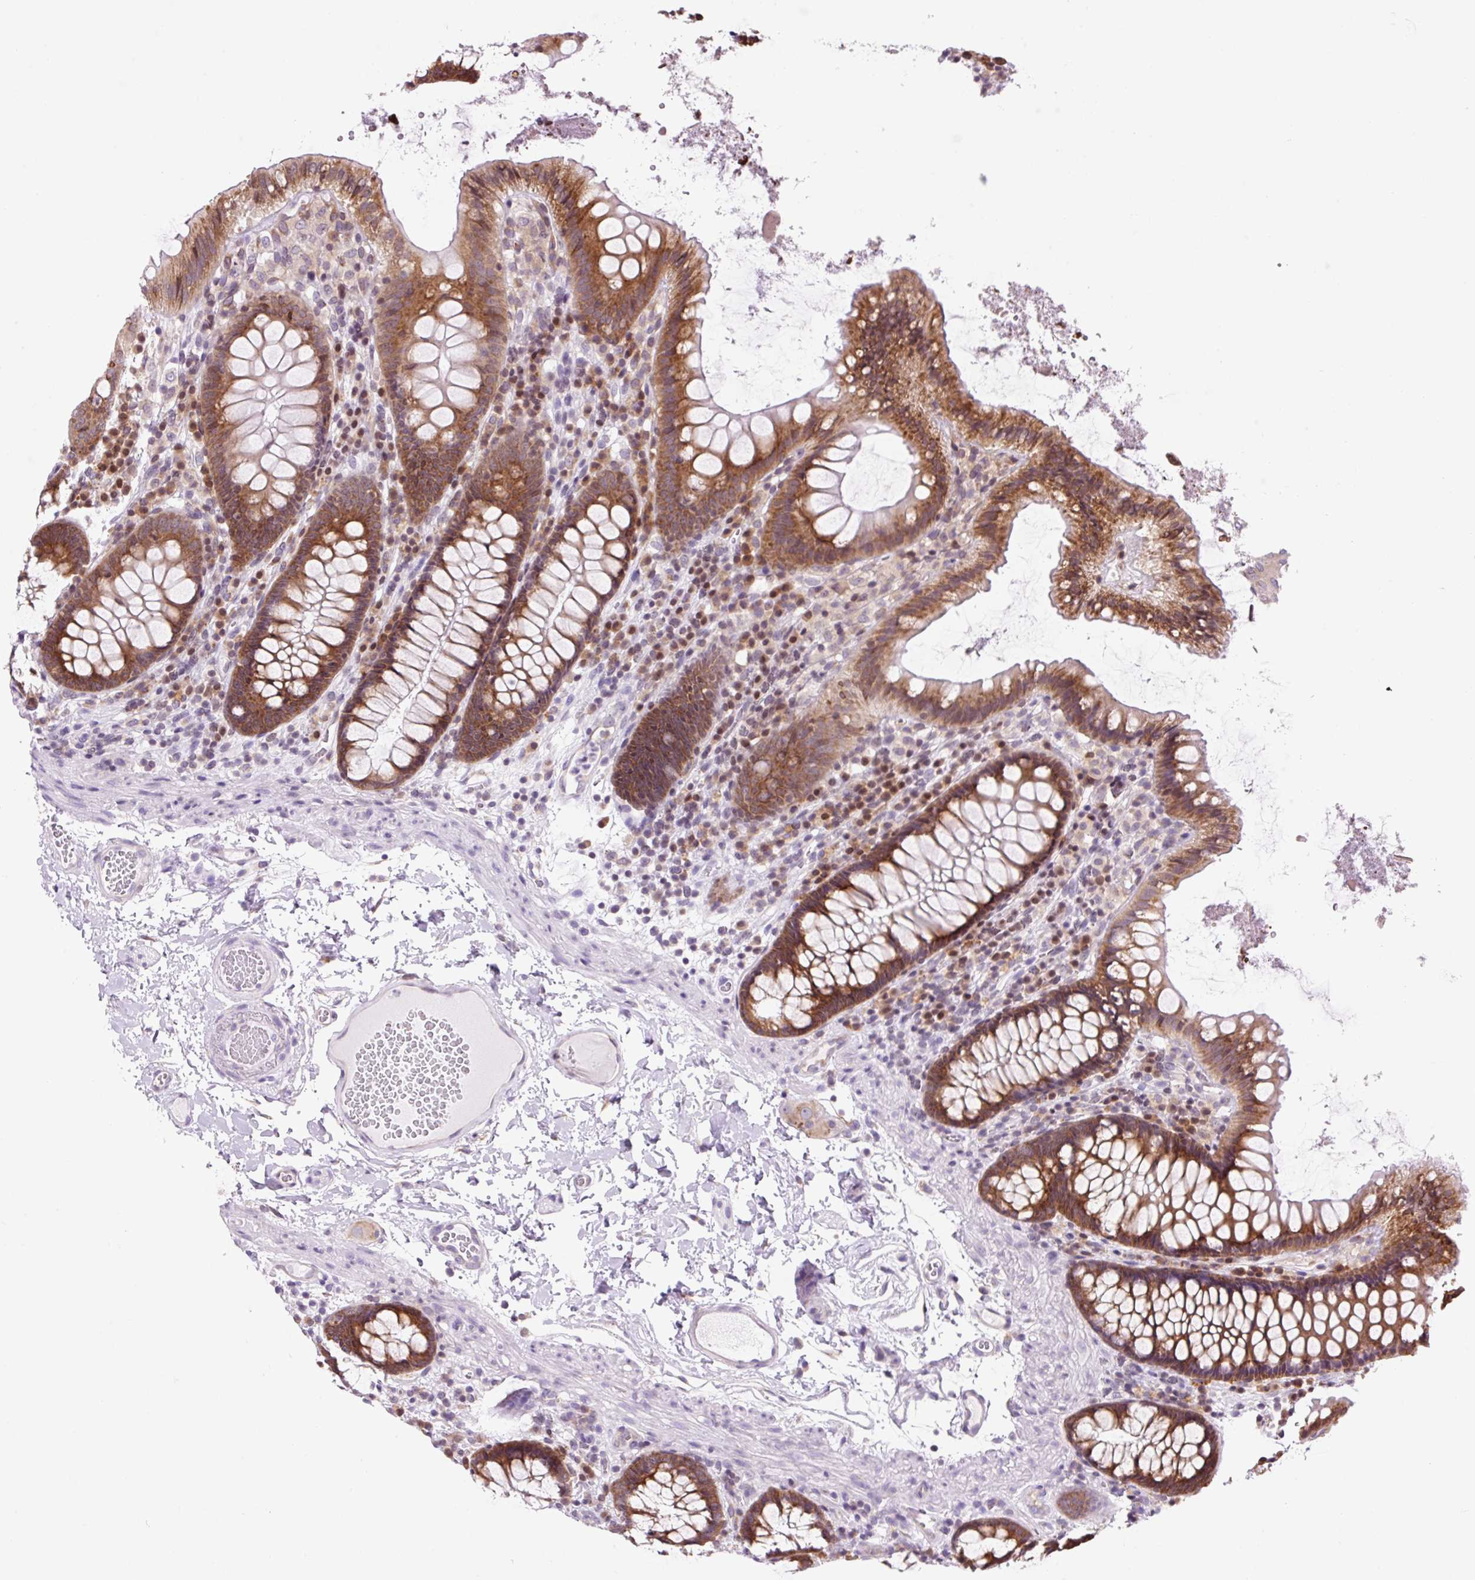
{"staining": {"intensity": "negative", "quantity": "none", "location": "none"}, "tissue": "colon", "cell_type": "Endothelial cells", "image_type": "normal", "snomed": [{"axis": "morphology", "description": "Normal tissue, NOS"}, {"axis": "topography", "description": "Colon"}], "caption": "Image shows no protein expression in endothelial cells of unremarkable colon.", "gene": "RPL41", "patient": {"sex": "male", "age": 84}}